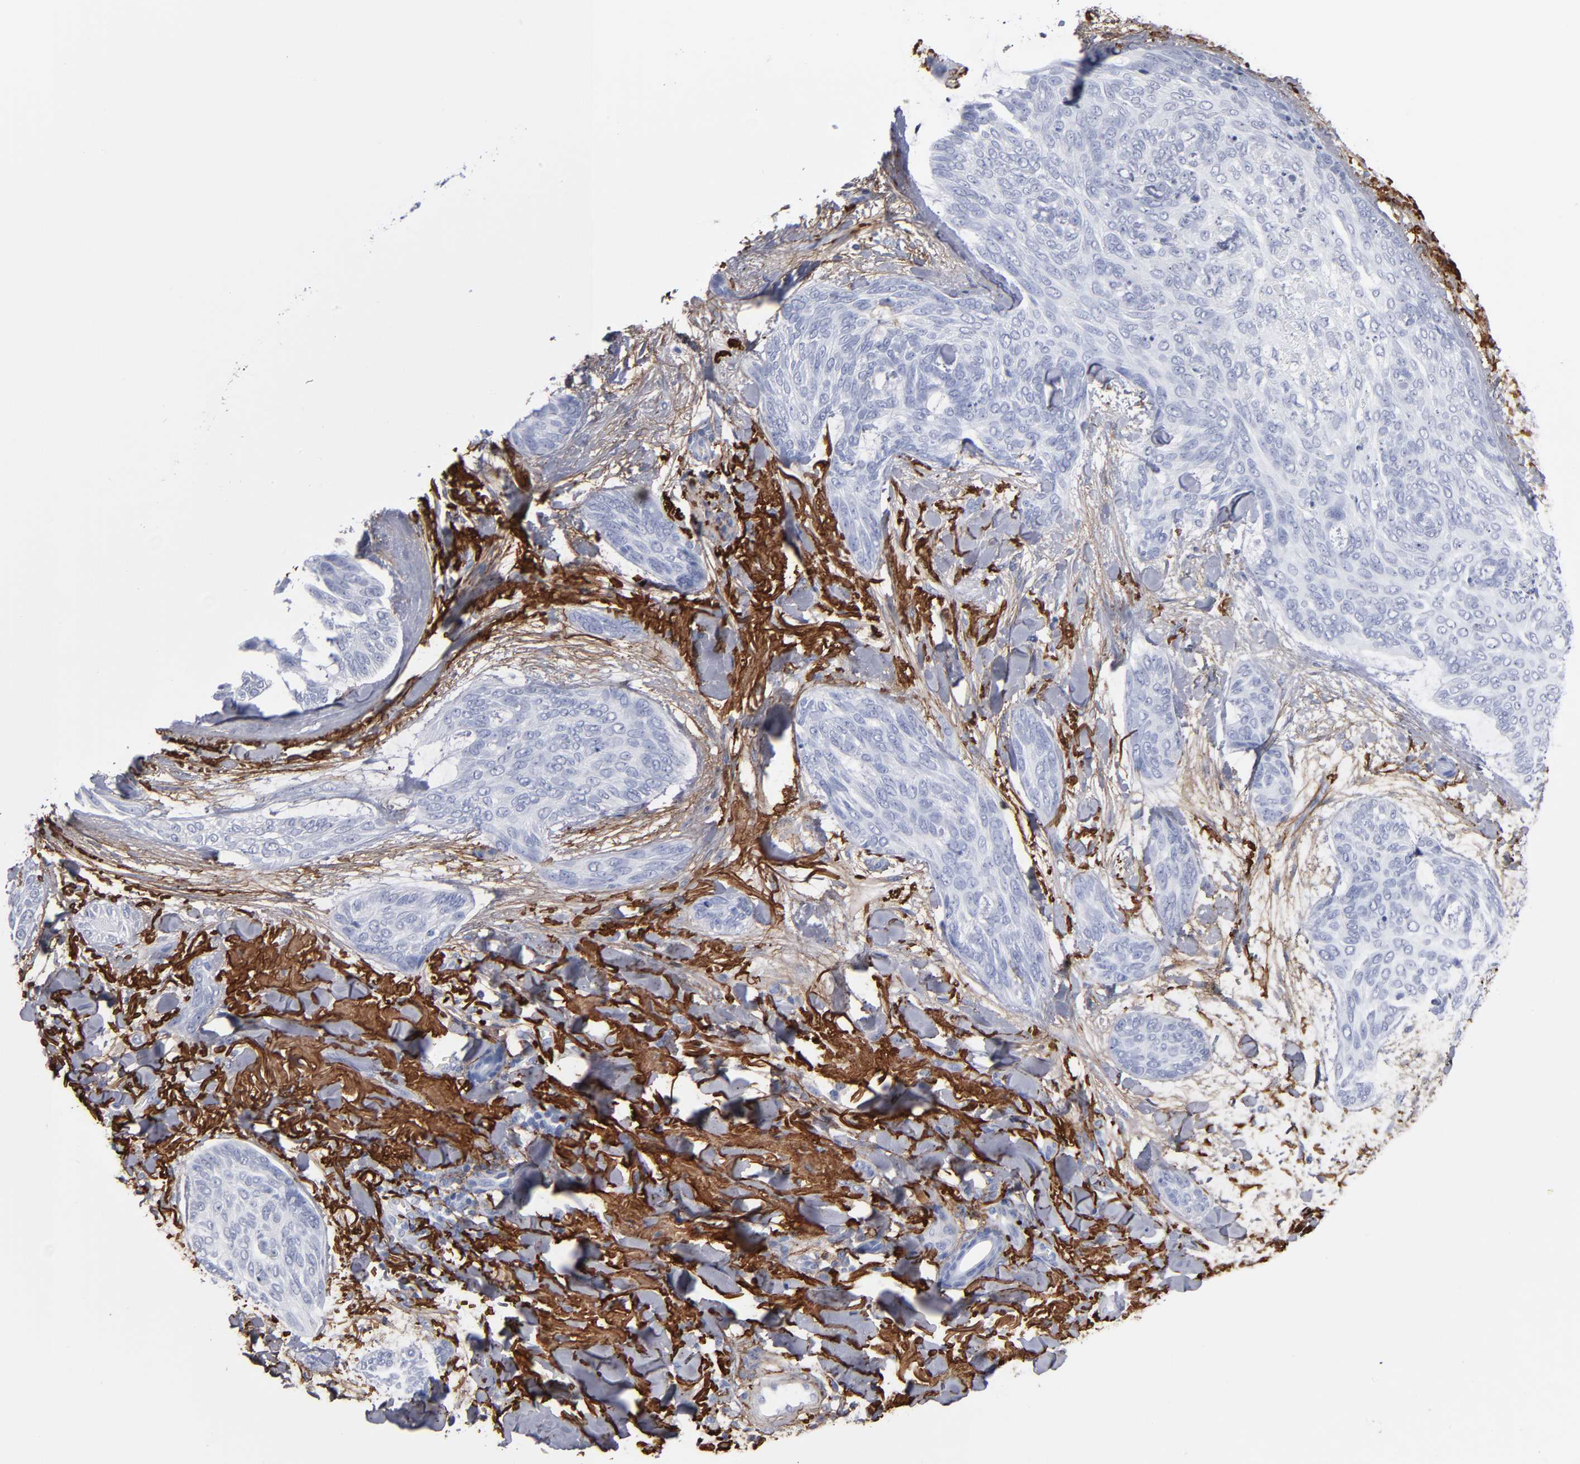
{"staining": {"intensity": "negative", "quantity": "none", "location": "none"}, "tissue": "skin cancer", "cell_type": "Tumor cells", "image_type": "cancer", "snomed": [{"axis": "morphology", "description": "Normal tissue, NOS"}, {"axis": "morphology", "description": "Basal cell carcinoma"}, {"axis": "topography", "description": "Skin"}], "caption": "Immunohistochemical staining of human skin cancer exhibits no significant expression in tumor cells.", "gene": "EMILIN1", "patient": {"sex": "female", "age": 71}}